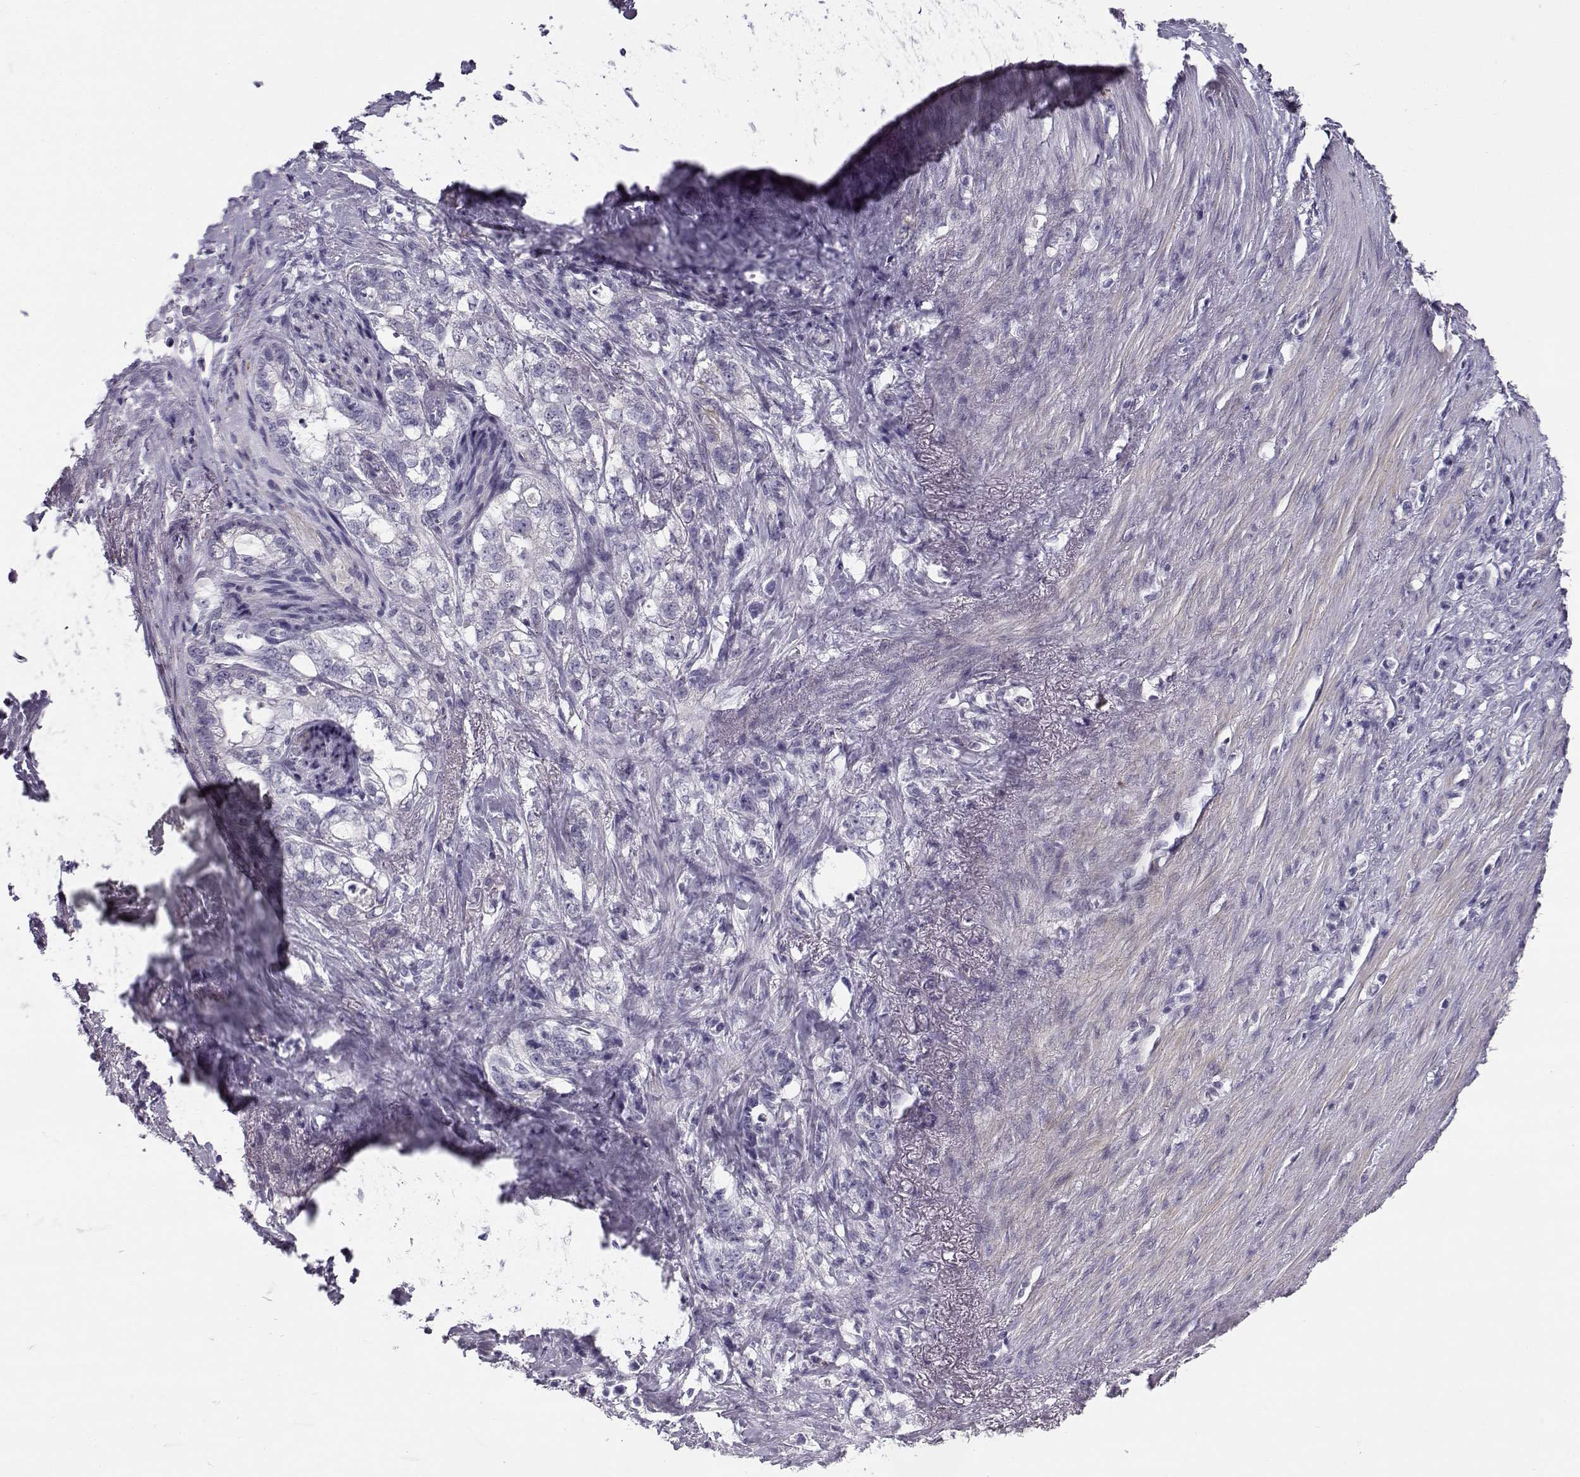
{"staining": {"intensity": "negative", "quantity": "none", "location": "none"}, "tissue": "stomach cancer", "cell_type": "Tumor cells", "image_type": "cancer", "snomed": [{"axis": "morphology", "description": "Adenocarcinoma, NOS"}, {"axis": "topography", "description": "Stomach, lower"}], "caption": "This is an IHC image of human stomach cancer (adenocarcinoma). There is no expression in tumor cells.", "gene": "CREB3L3", "patient": {"sex": "male", "age": 88}}